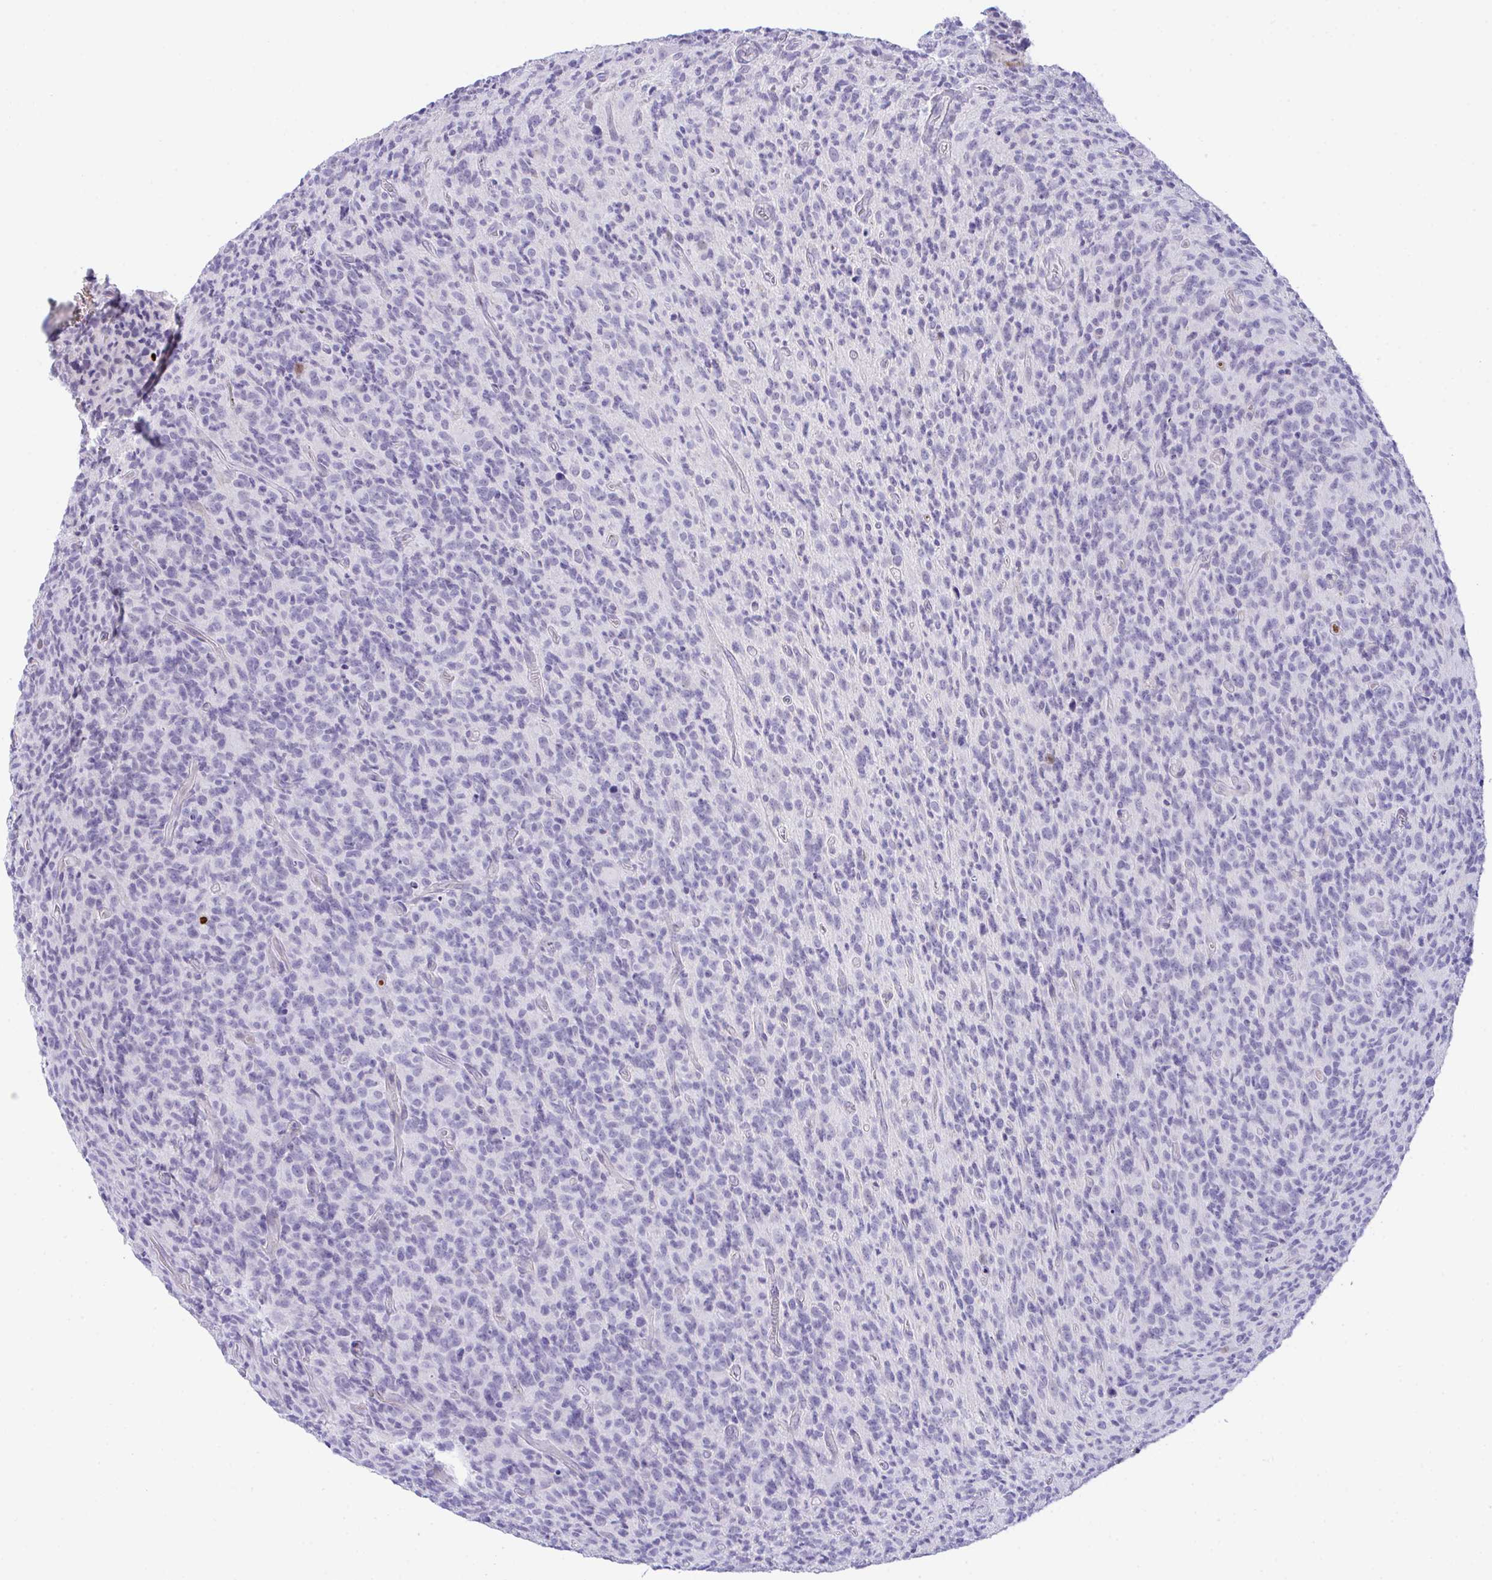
{"staining": {"intensity": "negative", "quantity": "none", "location": "none"}, "tissue": "glioma", "cell_type": "Tumor cells", "image_type": "cancer", "snomed": [{"axis": "morphology", "description": "Glioma, malignant, High grade"}, {"axis": "topography", "description": "Brain"}], "caption": "Human glioma stained for a protein using immunohistochemistry shows no staining in tumor cells.", "gene": "KMT2E", "patient": {"sex": "male", "age": 76}}